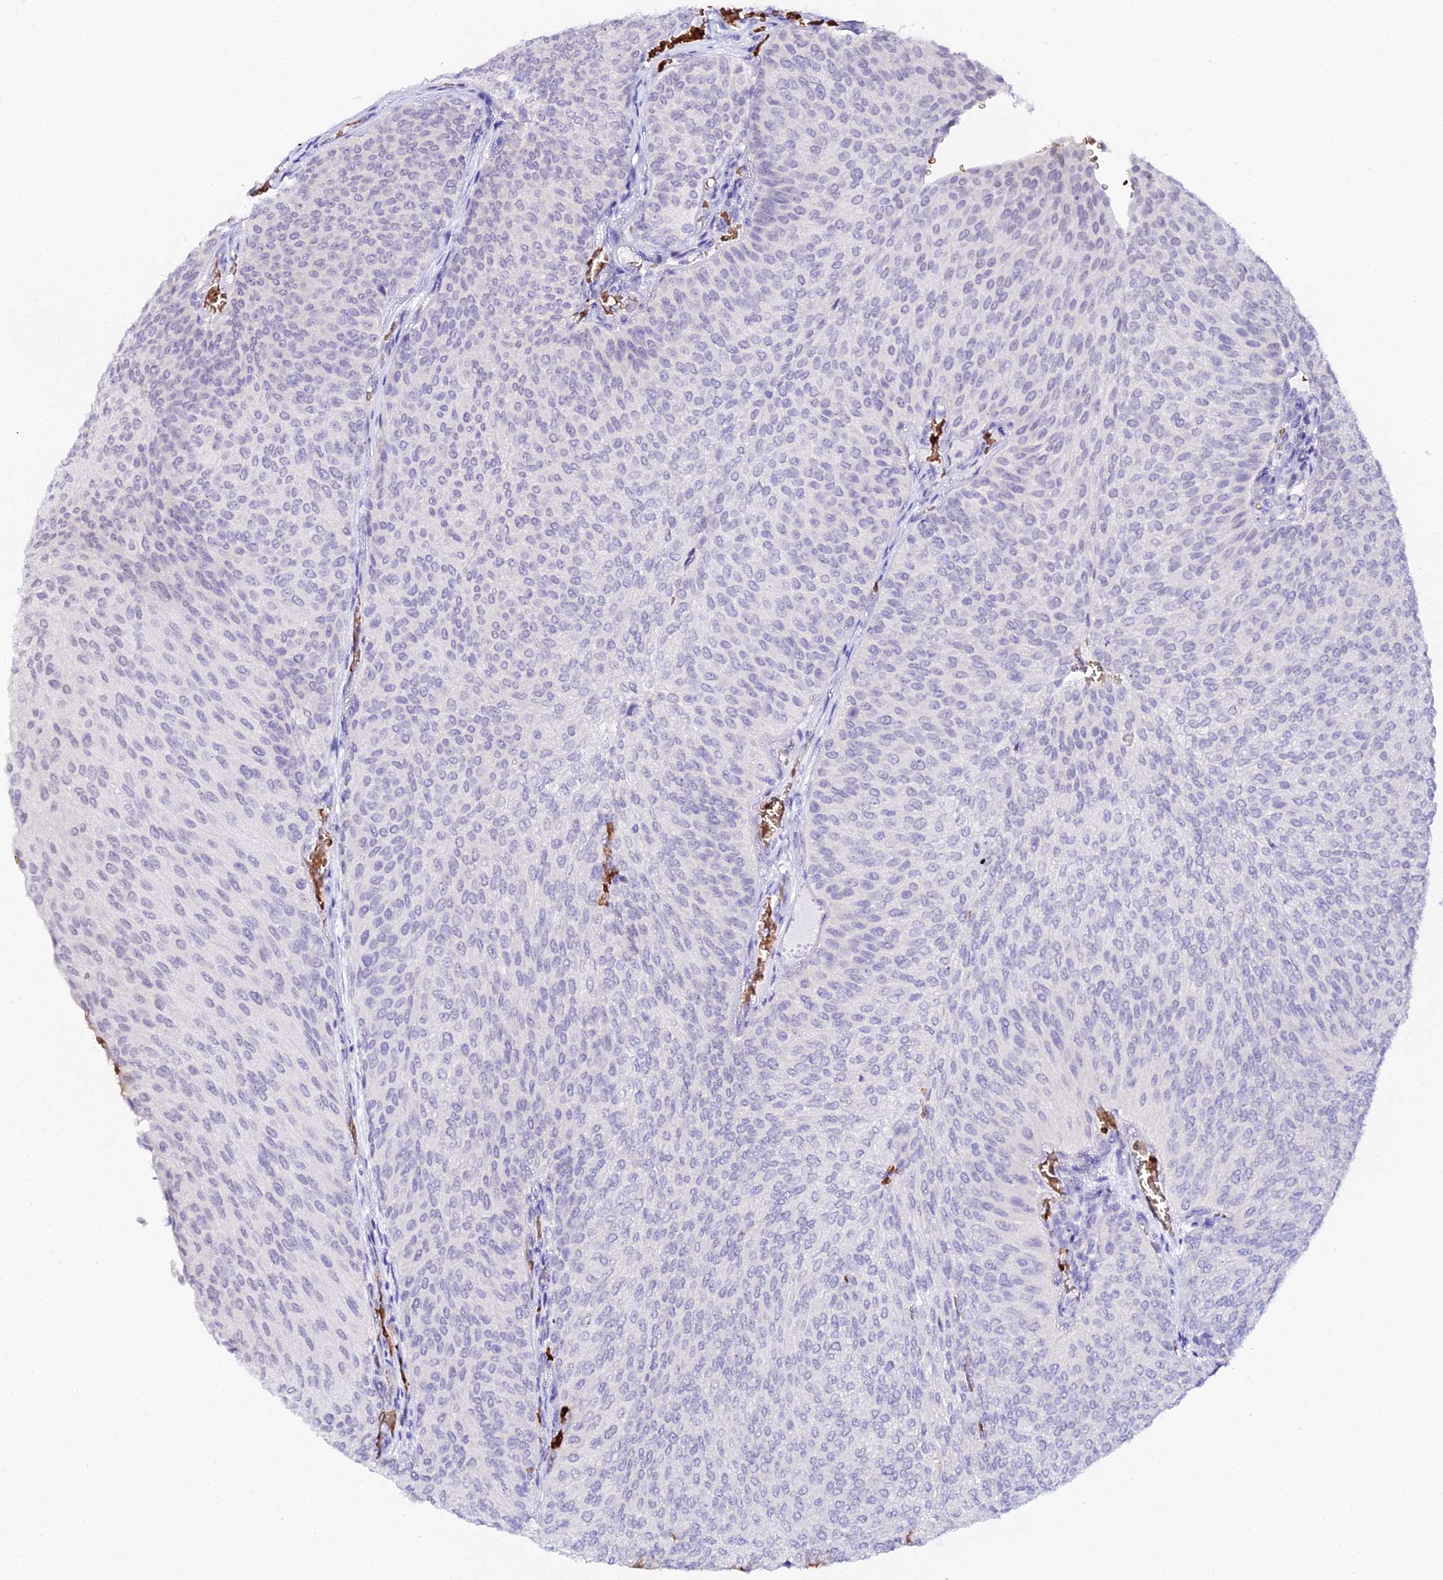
{"staining": {"intensity": "negative", "quantity": "none", "location": "none"}, "tissue": "urothelial cancer", "cell_type": "Tumor cells", "image_type": "cancer", "snomed": [{"axis": "morphology", "description": "Urothelial carcinoma, High grade"}, {"axis": "topography", "description": "Urinary bladder"}], "caption": "Immunohistochemistry of urothelial cancer reveals no staining in tumor cells.", "gene": "CFAP45", "patient": {"sex": "female", "age": 79}}